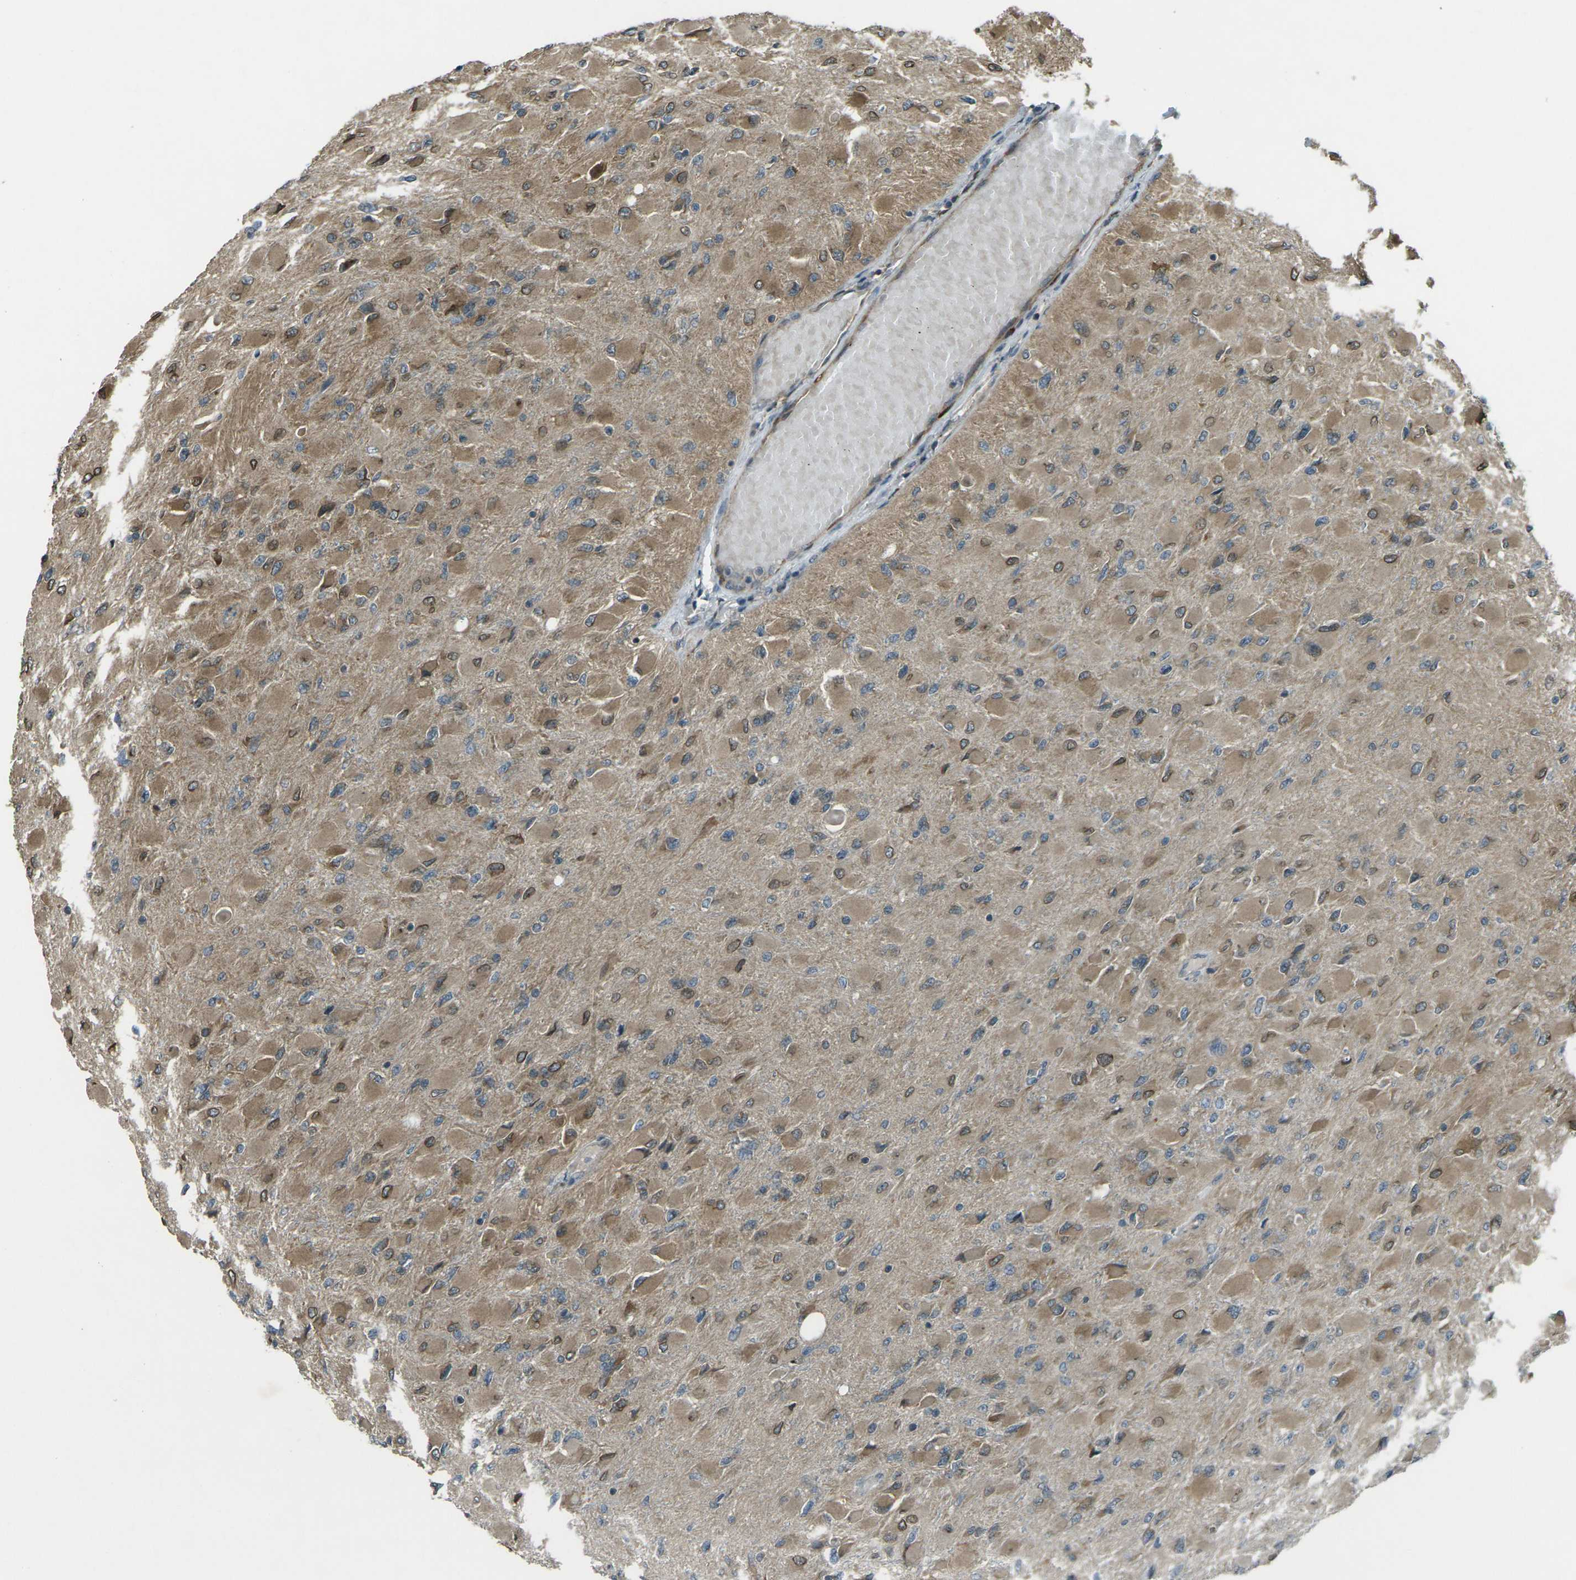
{"staining": {"intensity": "moderate", "quantity": ">75%", "location": "cytoplasmic/membranous"}, "tissue": "glioma", "cell_type": "Tumor cells", "image_type": "cancer", "snomed": [{"axis": "morphology", "description": "Glioma, malignant, High grade"}, {"axis": "topography", "description": "Cerebral cortex"}], "caption": "Immunohistochemical staining of malignant high-grade glioma demonstrates medium levels of moderate cytoplasmic/membranous positivity in about >75% of tumor cells.", "gene": "LSMEM1", "patient": {"sex": "female", "age": 36}}